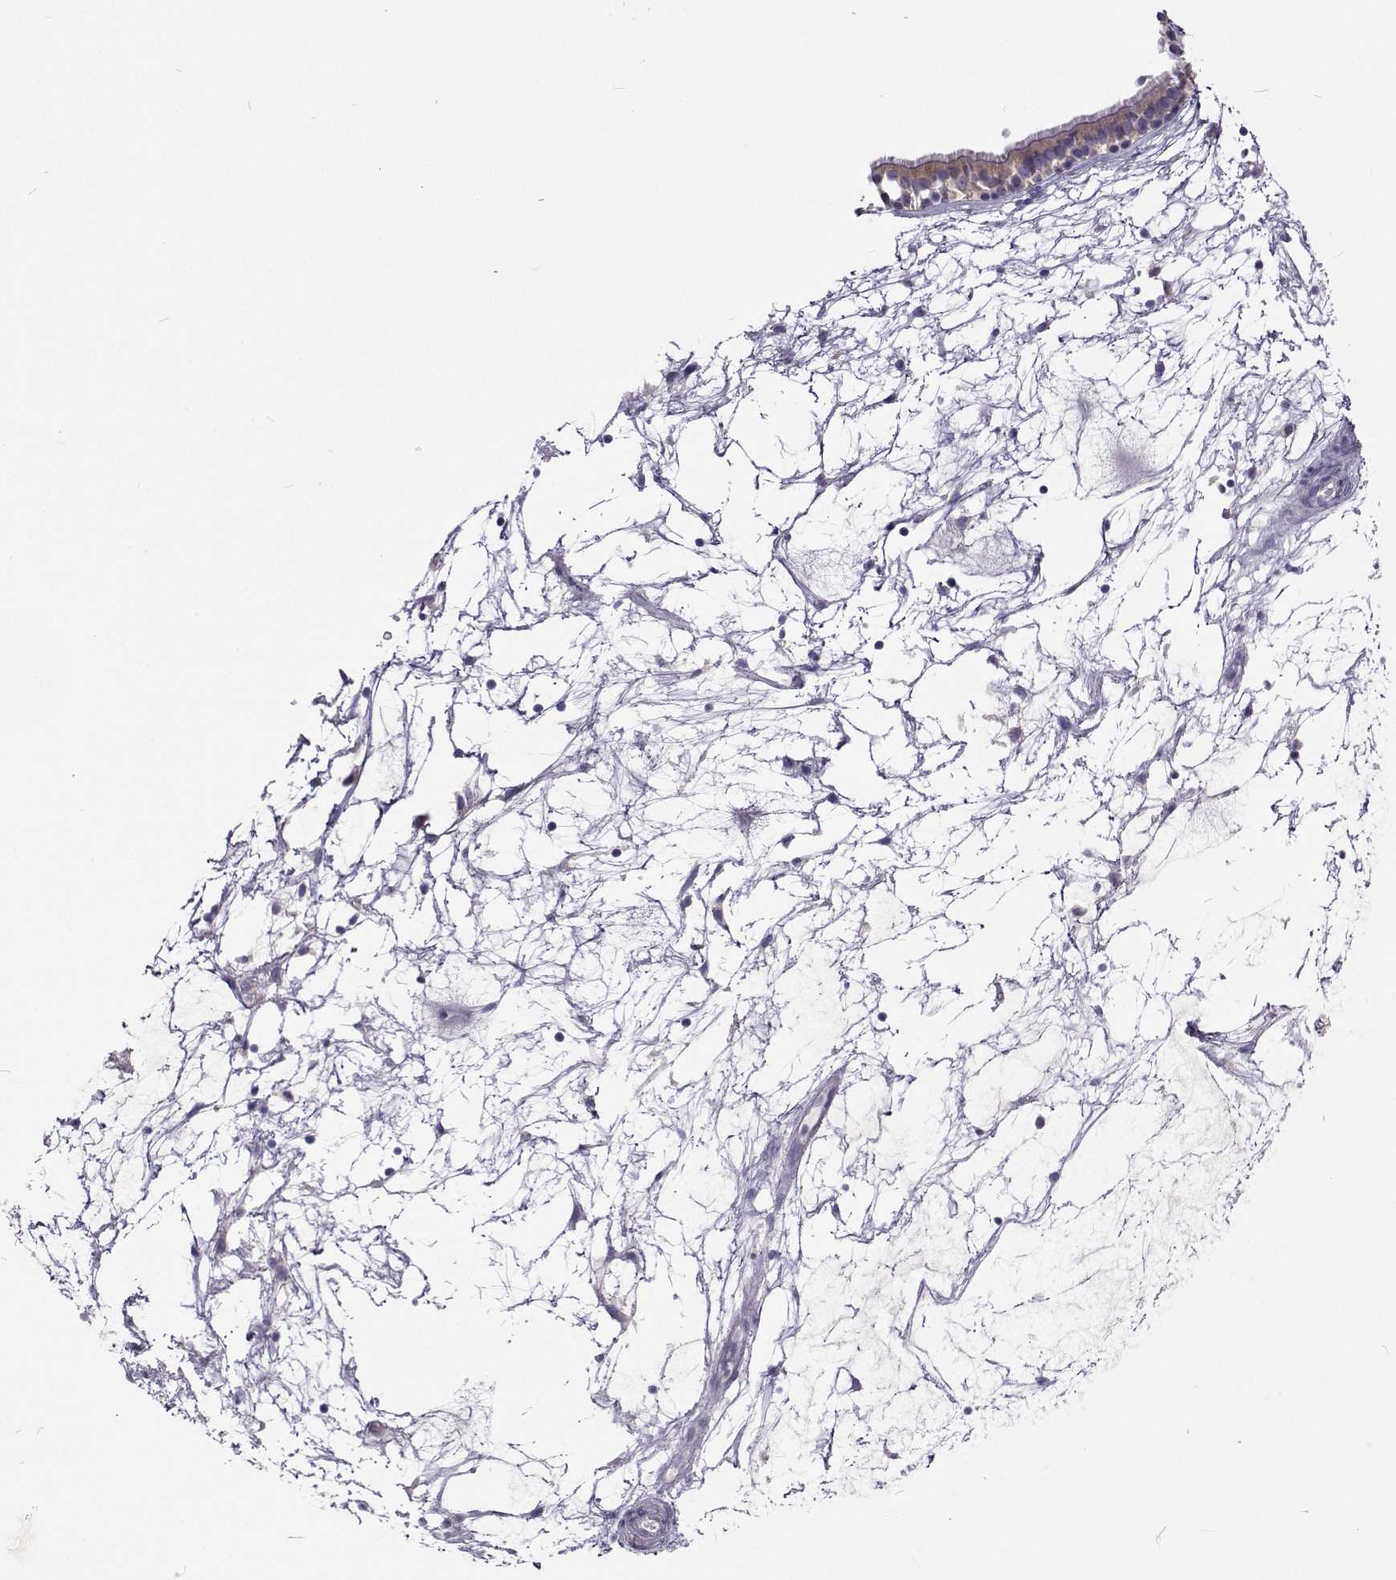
{"staining": {"intensity": "weak", "quantity": ">75%", "location": "cytoplasmic/membranous"}, "tissue": "nasopharynx", "cell_type": "Respiratory epithelial cells", "image_type": "normal", "snomed": [{"axis": "morphology", "description": "Normal tissue, NOS"}, {"axis": "topography", "description": "Nasopharynx"}], "caption": "Protein expression analysis of normal human nasopharynx reveals weak cytoplasmic/membranous positivity in about >75% of respiratory epithelial cells. The protein of interest is stained brown, and the nuclei are stained in blue (DAB IHC with brightfield microscopy, high magnification).", "gene": "LHFPL7", "patient": {"sex": "male", "age": 68}}